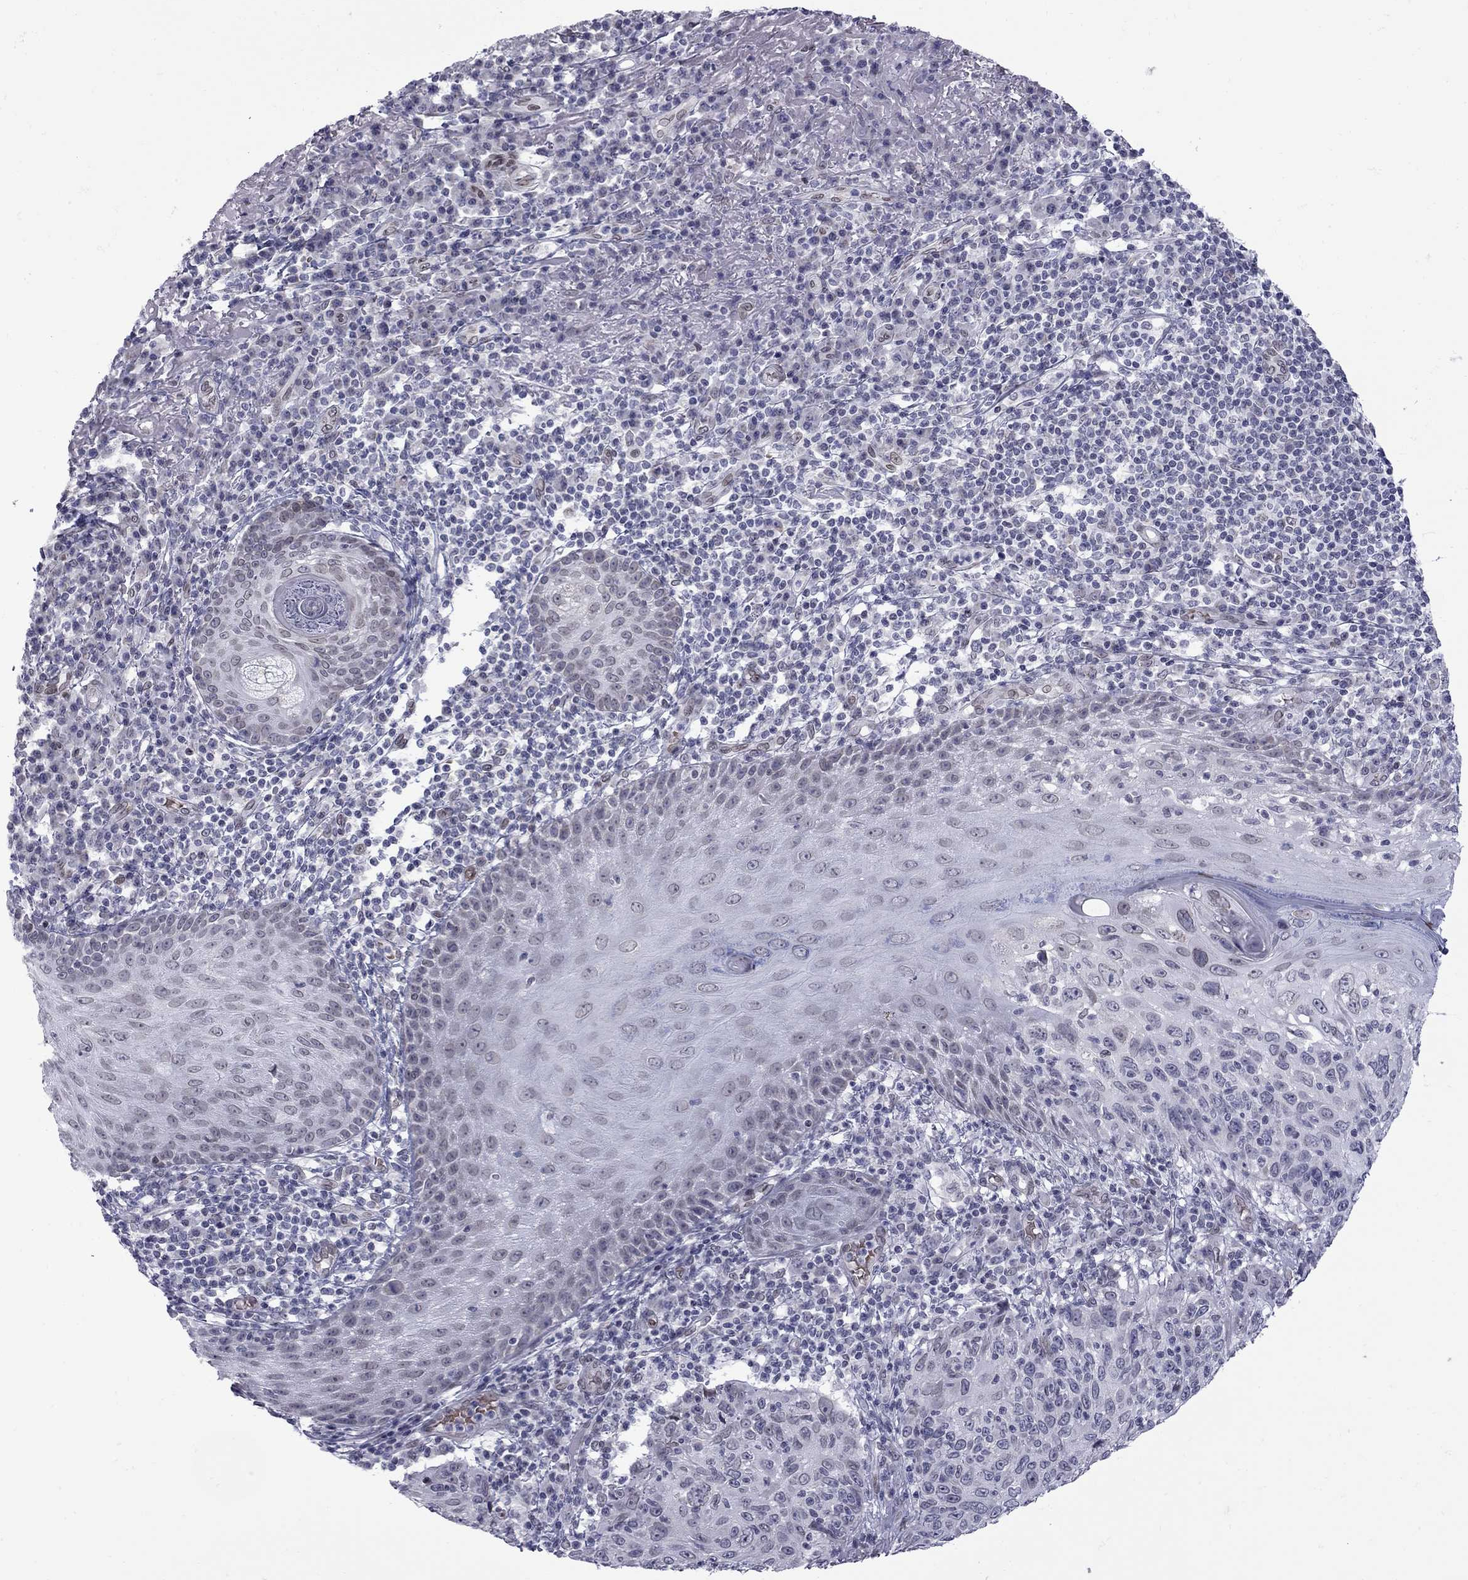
{"staining": {"intensity": "weak", "quantity": "<25%", "location": "cytoplasmic/membranous"}, "tissue": "skin cancer", "cell_type": "Tumor cells", "image_type": "cancer", "snomed": [{"axis": "morphology", "description": "Squamous cell carcinoma, NOS"}, {"axis": "topography", "description": "Skin"}], "caption": "Immunohistochemistry image of squamous cell carcinoma (skin) stained for a protein (brown), which demonstrates no positivity in tumor cells.", "gene": "CLTCL1", "patient": {"sex": "male", "age": 92}}